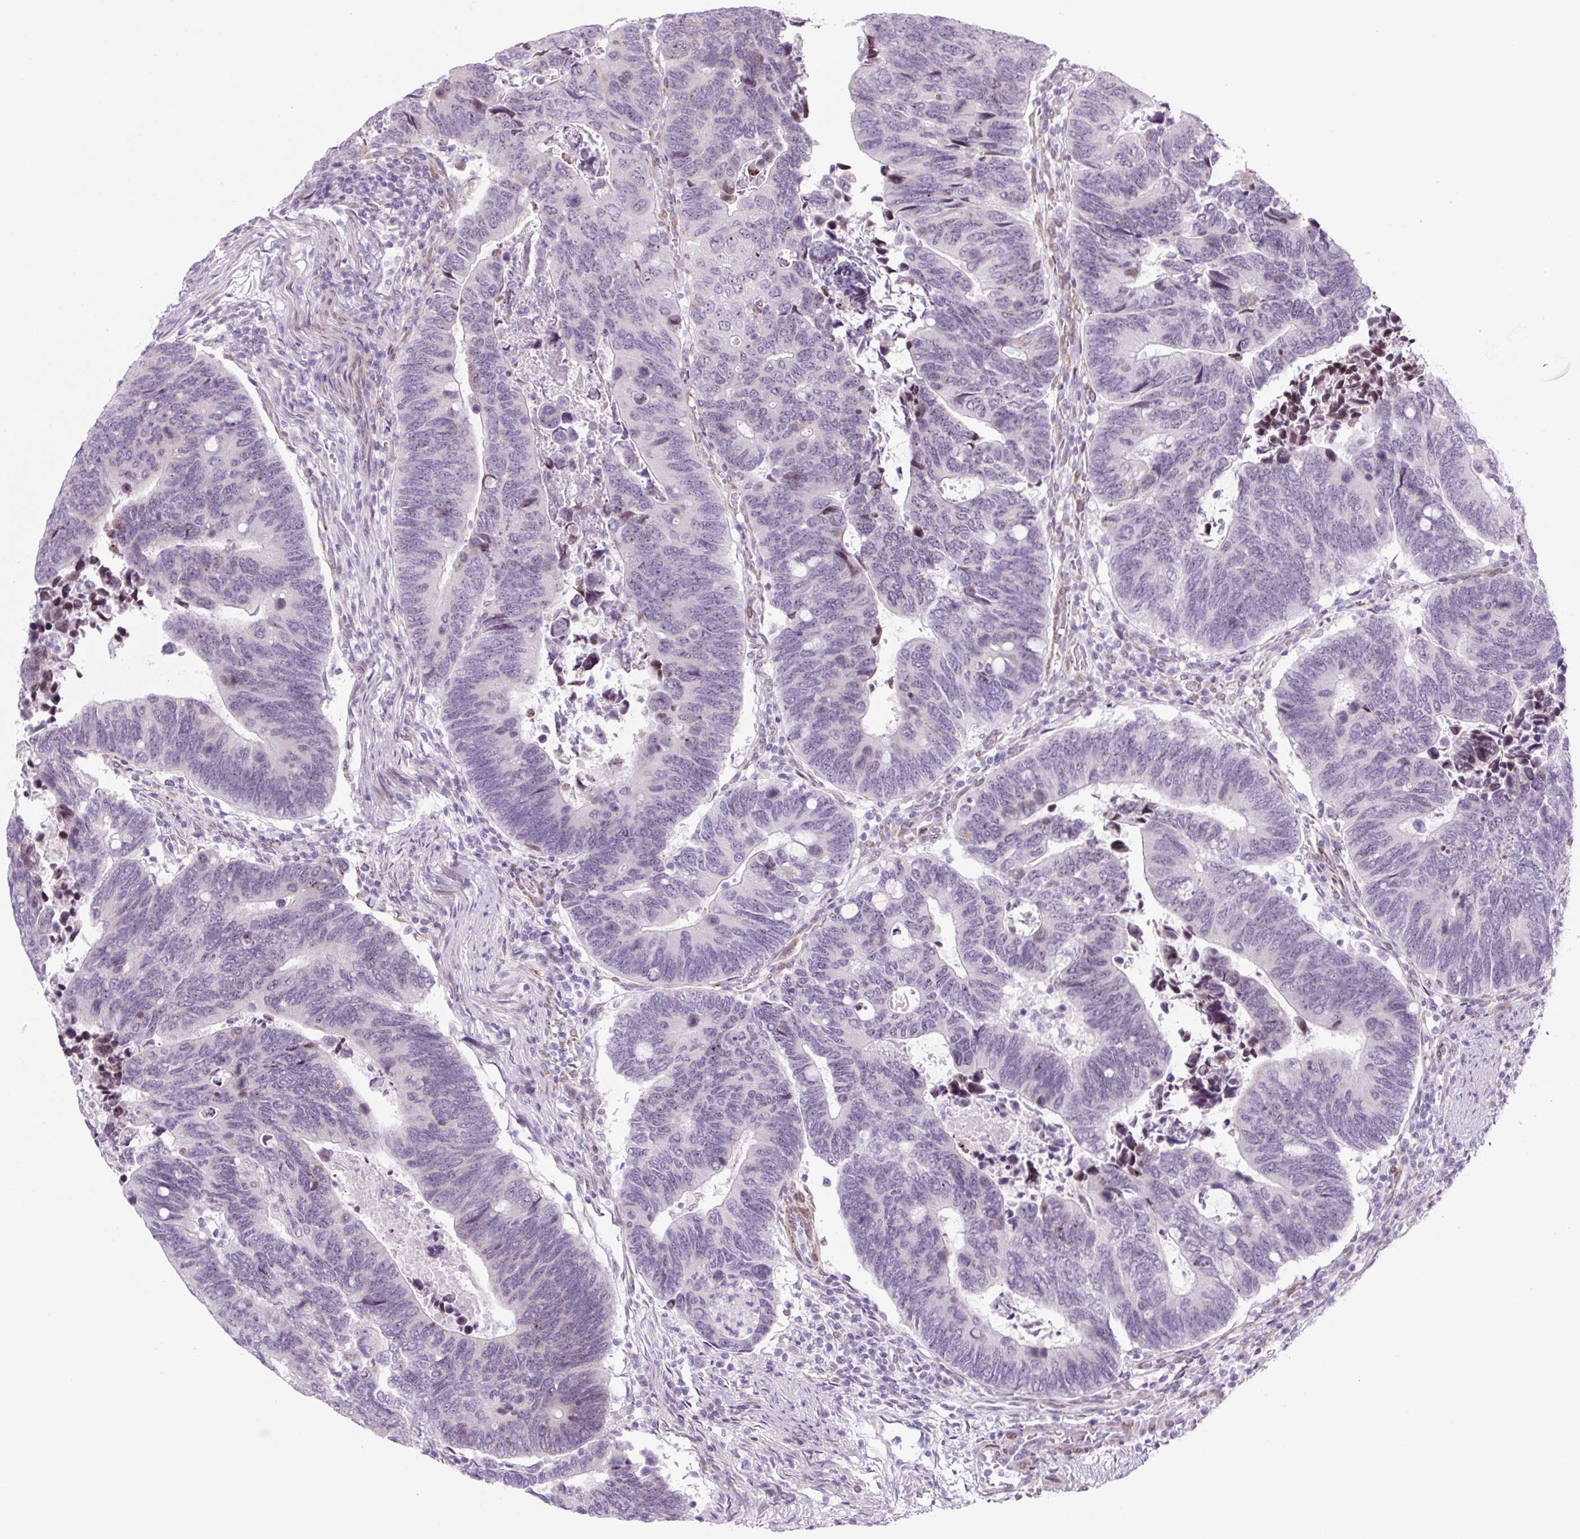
{"staining": {"intensity": "moderate", "quantity": "<25%", "location": "nuclear"}, "tissue": "colorectal cancer", "cell_type": "Tumor cells", "image_type": "cancer", "snomed": [{"axis": "morphology", "description": "Adenocarcinoma, NOS"}, {"axis": "topography", "description": "Colon"}], "caption": "High-magnification brightfield microscopy of colorectal adenocarcinoma stained with DAB (3,3'-diaminobenzidine) (brown) and counterstained with hematoxylin (blue). tumor cells exhibit moderate nuclear staining is identified in approximately<25% of cells.", "gene": "RRS1", "patient": {"sex": "male", "age": 87}}